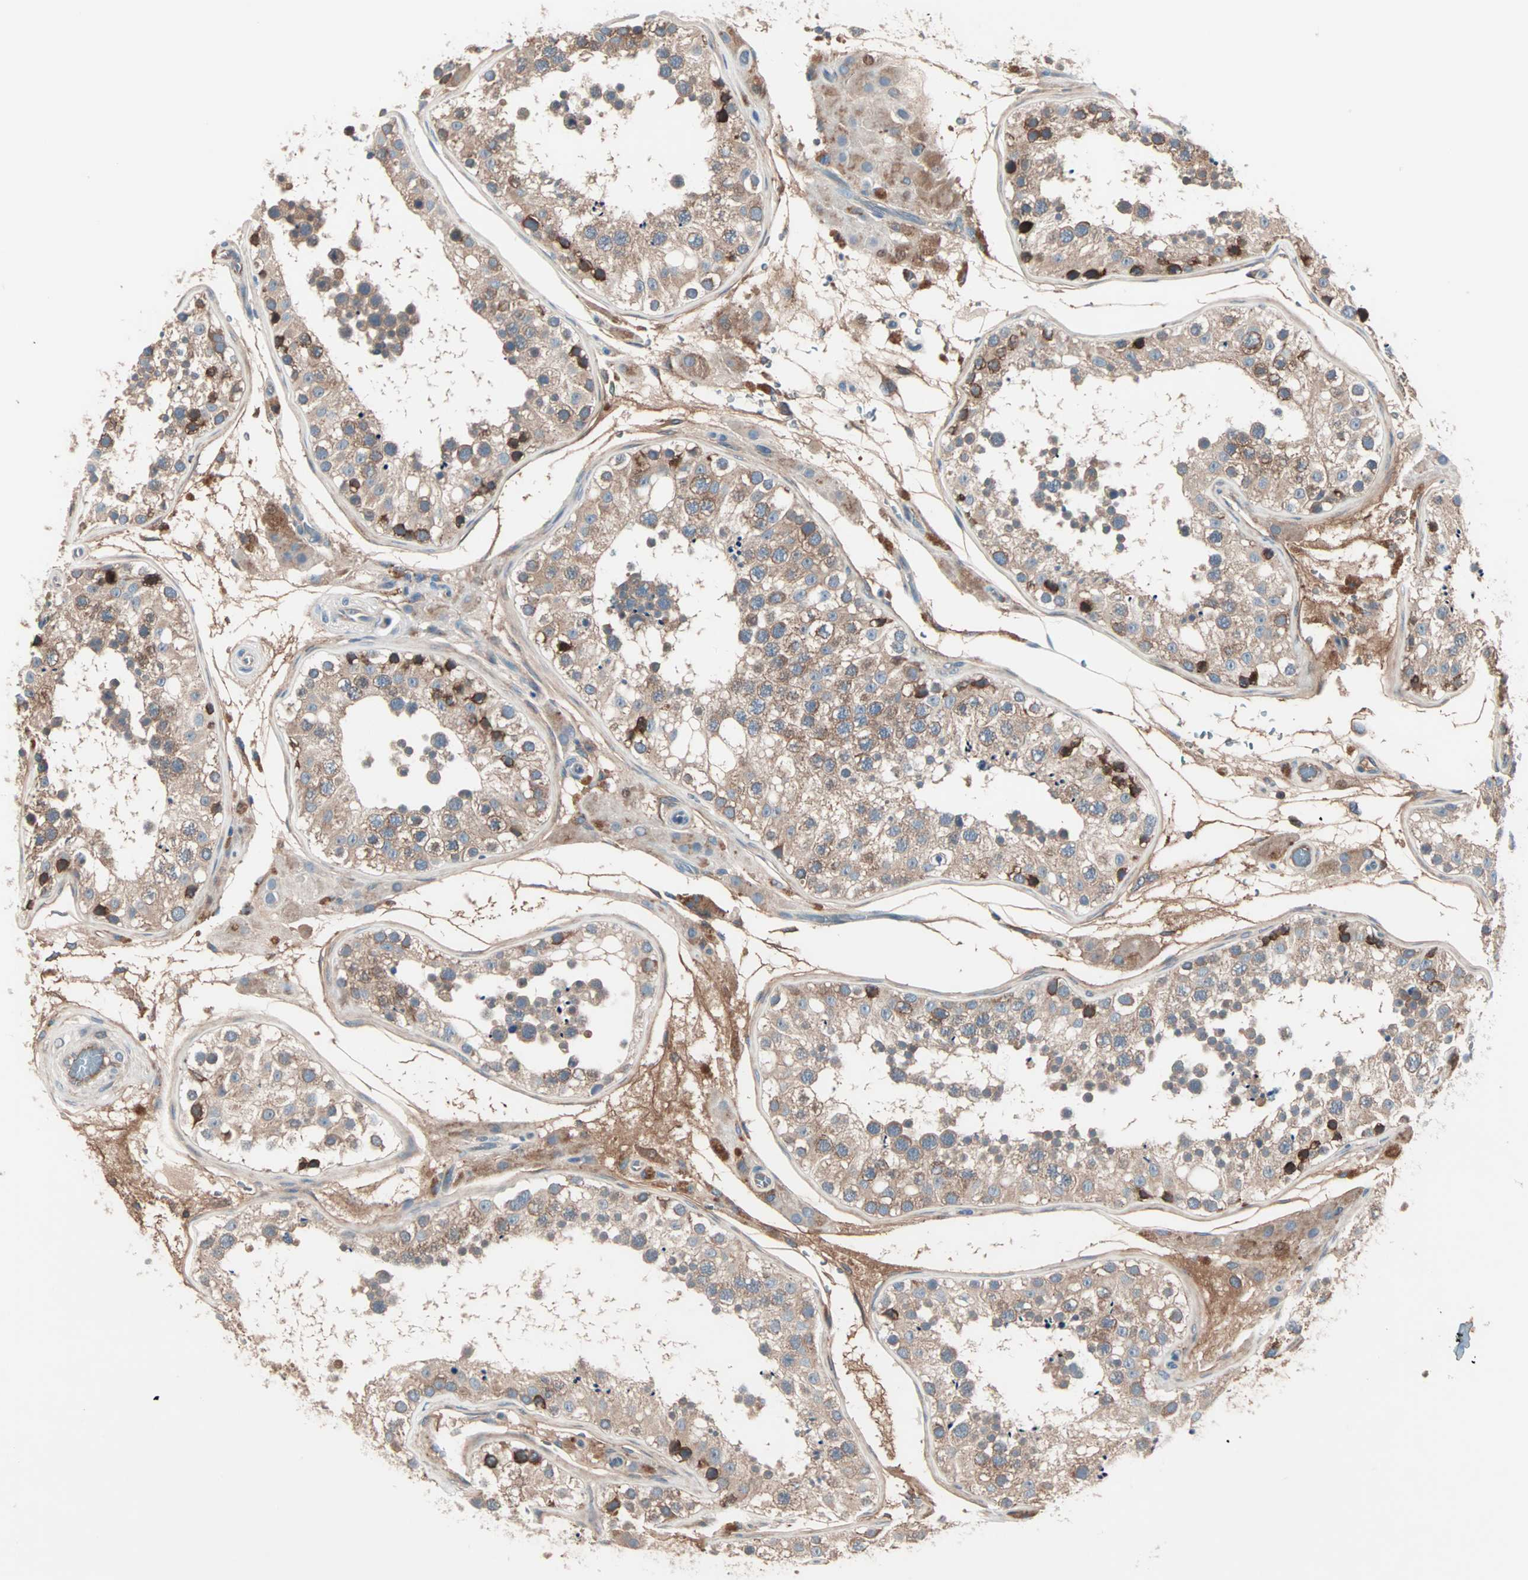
{"staining": {"intensity": "moderate", "quantity": ">75%", "location": "cytoplasmic/membranous"}, "tissue": "testis", "cell_type": "Cells in seminiferous ducts", "image_type": "normal", "snomed": [{"axis": "morphology", "description": "Normal tissue, NOS"}, {"axis": "topography", "description": "Testis"}], "caption": "Immunohistochemical staining of benign human testis reveals moderate cytoplasmic/membranous protein staining in approximately >75% of cells in seminiferous ducts.", "gene": "CAD", "patient": {"sex": "male", "age": 26}}